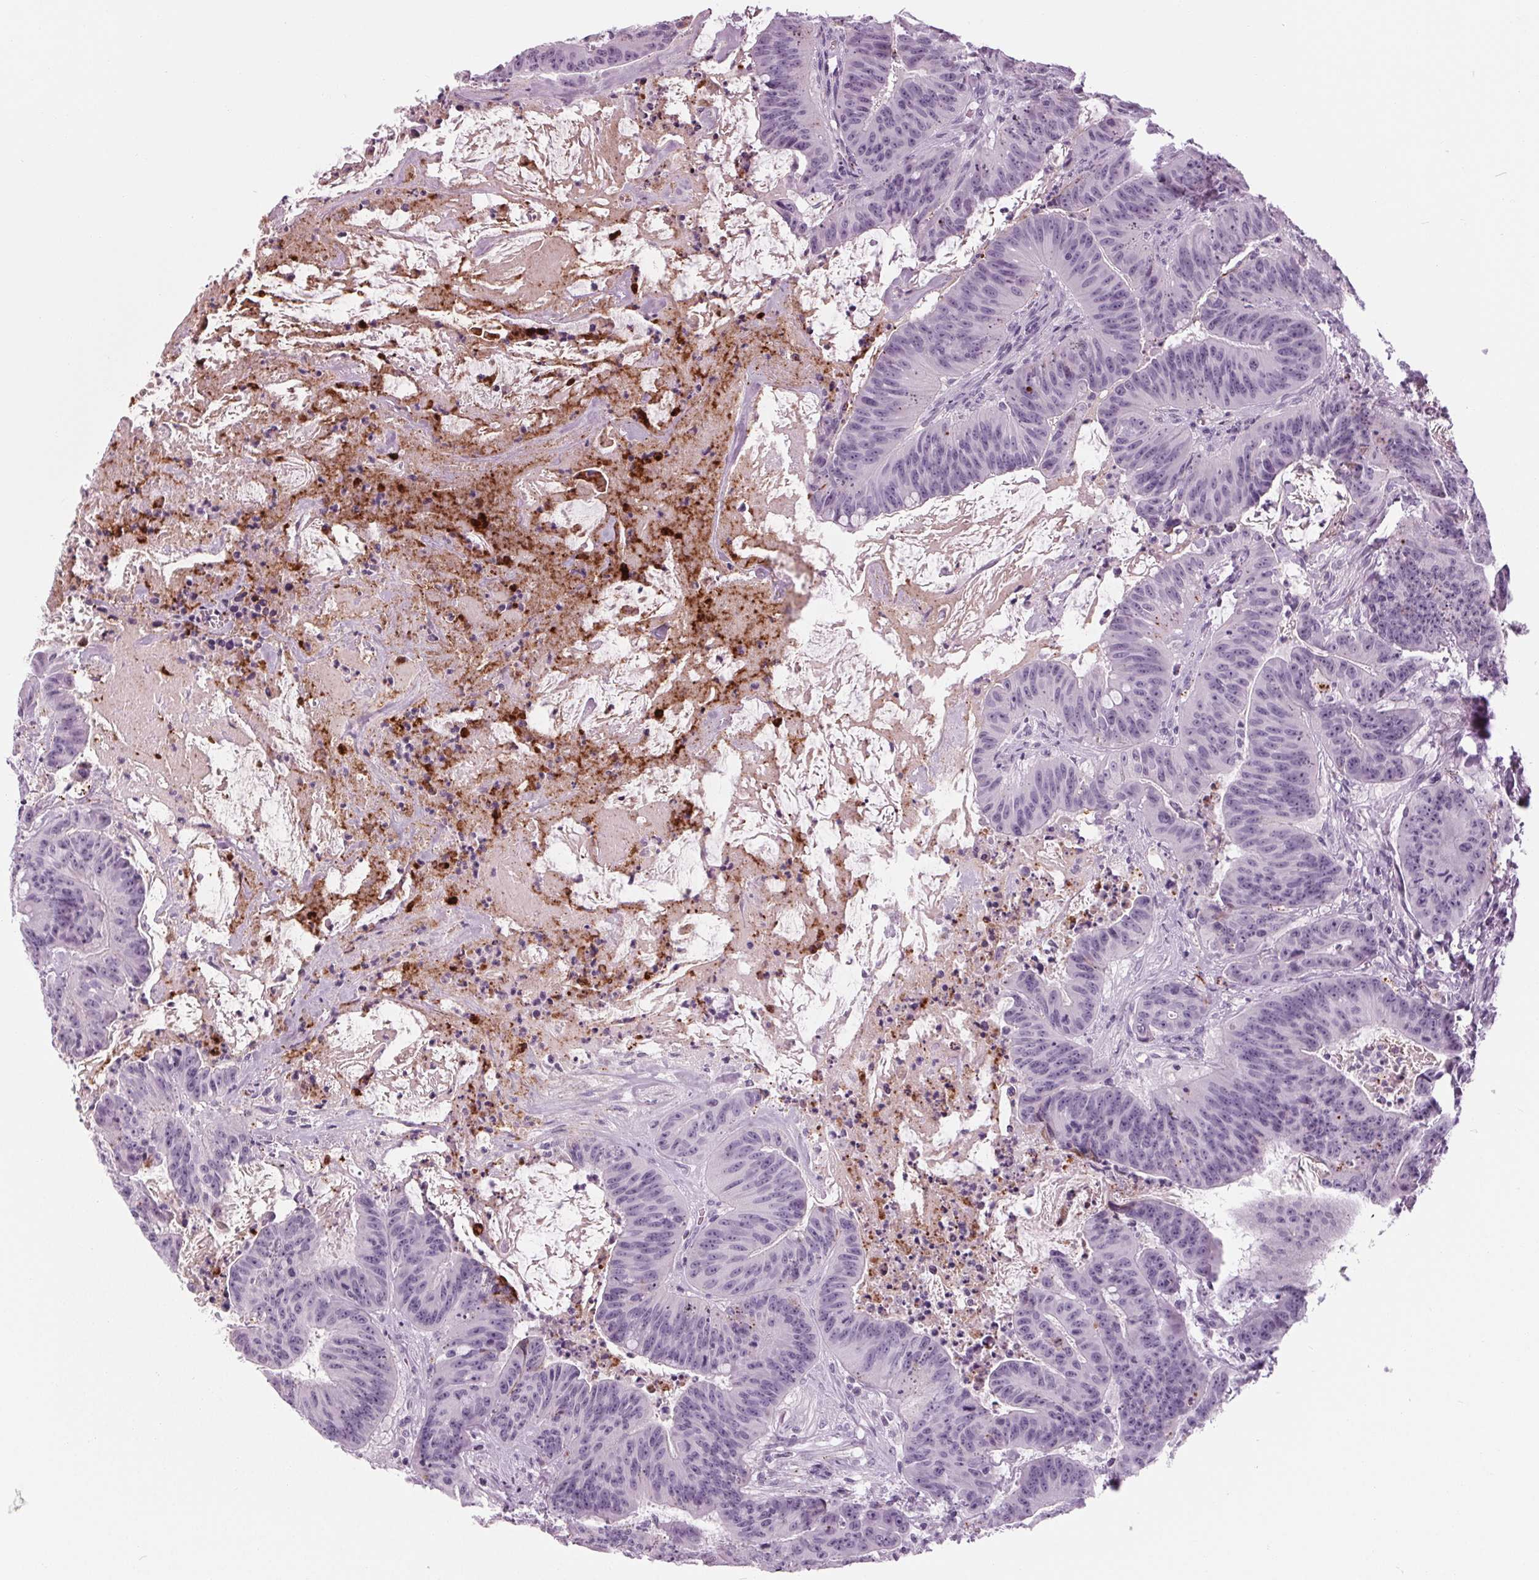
{"staining": {"intensity": "negative", "quantity": "none", "location": "none"}, "tissue": "colorectal cancer", "cell_type": "Tumor cells", "image_type": "cancer", "snomed": [{"axis": "morphology", "description": "Adenocarcinoma, NOS"}, {"axis": "topography", "description": "Colon"}], "caption": "IHC of colorectal cancer displays no staining in tumor cells. (Stains: DAB (3,3'-diaminobenzidine) immunohistochemistry (IHC) with hematoxylin counter stain, Microscopy: brightfield microscopy at high magnification).", "gene": "CYP3A43", "patient": {"sex": "male", "age": 33}}